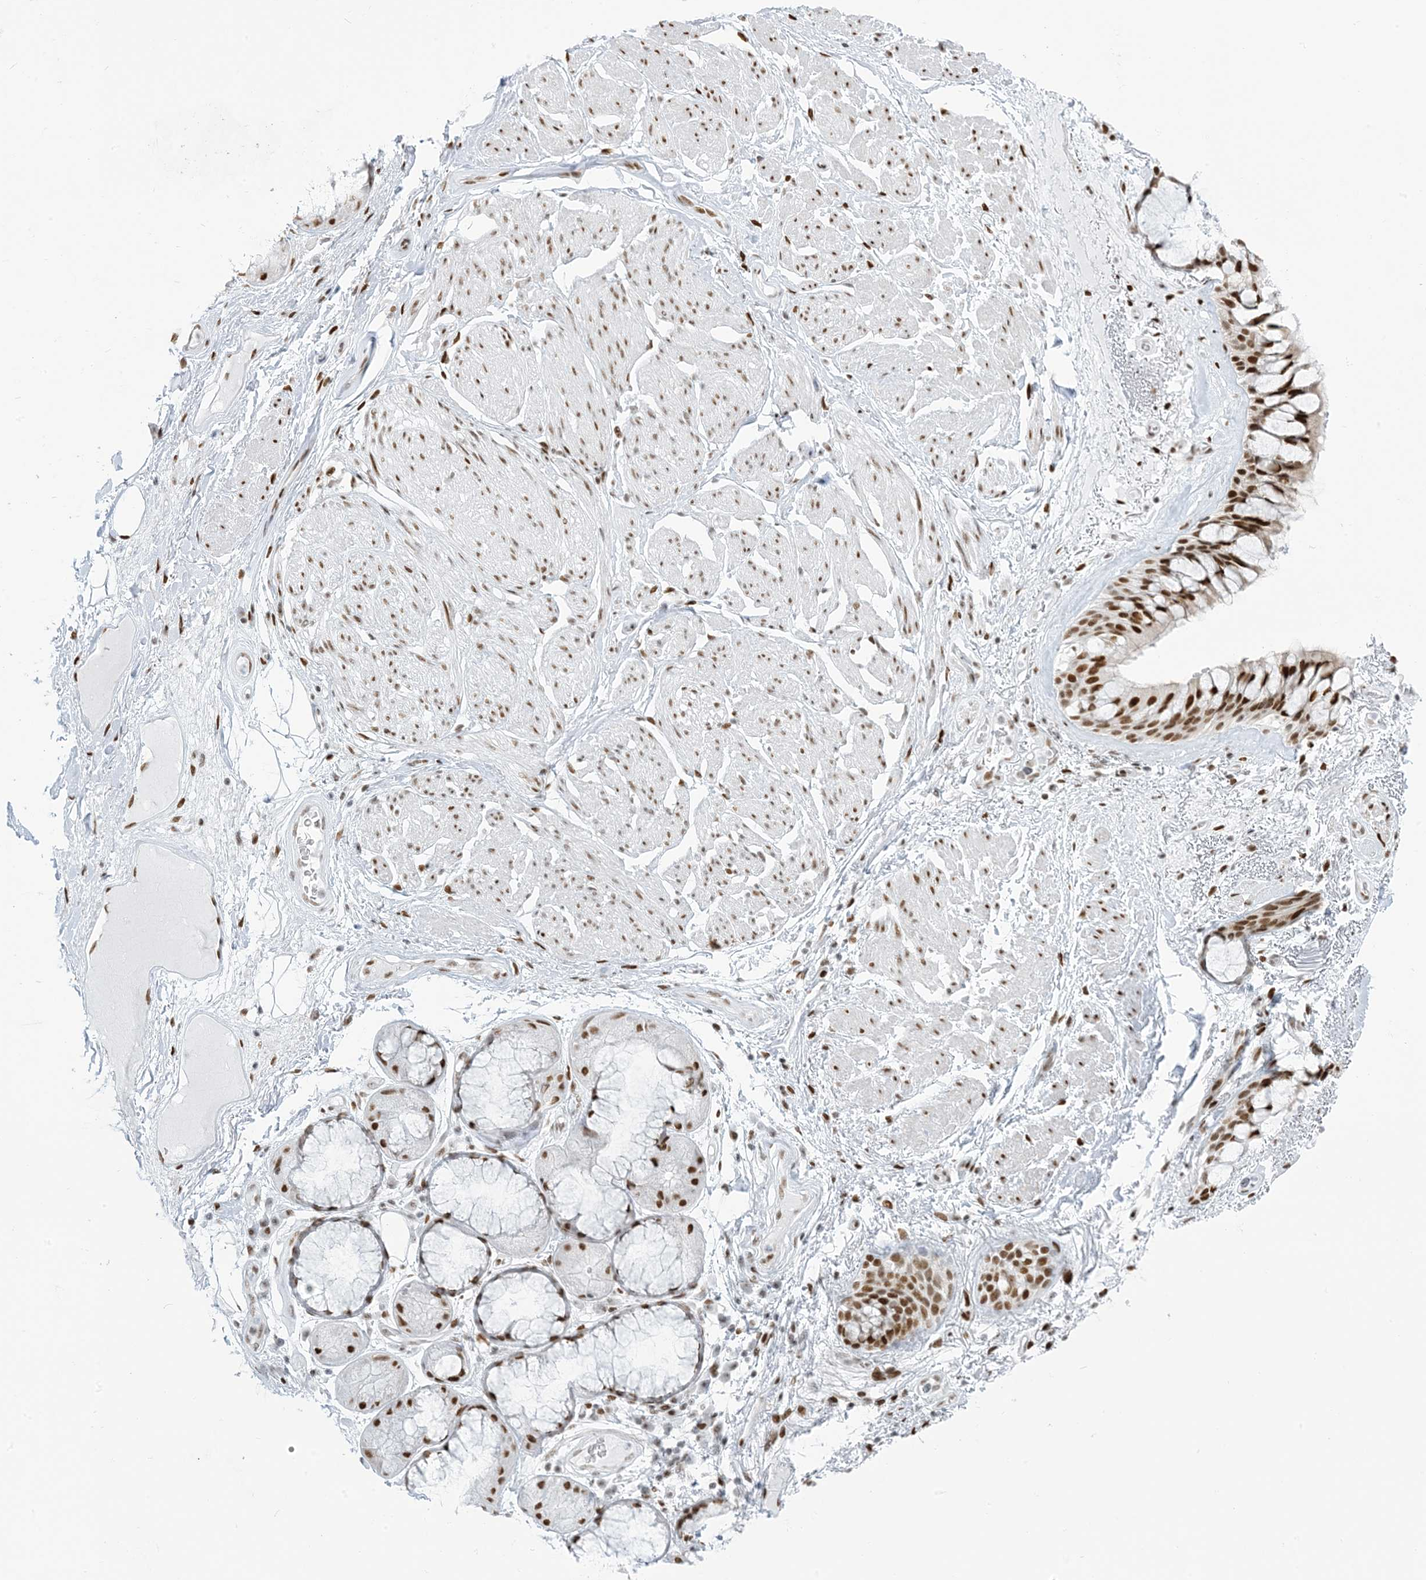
{"staining": {"intensity": "moderate", "quantity": ">75%", "location": "nuclear"}, "tissue": "adipose tissue", "cell_type": "Adipocytes", "image_type": "normal", "snomed": [{"axis": "morphology", "description": "Normal tissue, NOS"}, {"axis": "topography", "description": "Bronchus"}], "caption": "Immunohistochemistry (IHC) of normal human adipose tissue displays medium levels of moderate nuclear positivity in about >75% of adipocytes.", "gene": "STAG1", "patient": {"sex": "male", "age": 66}}